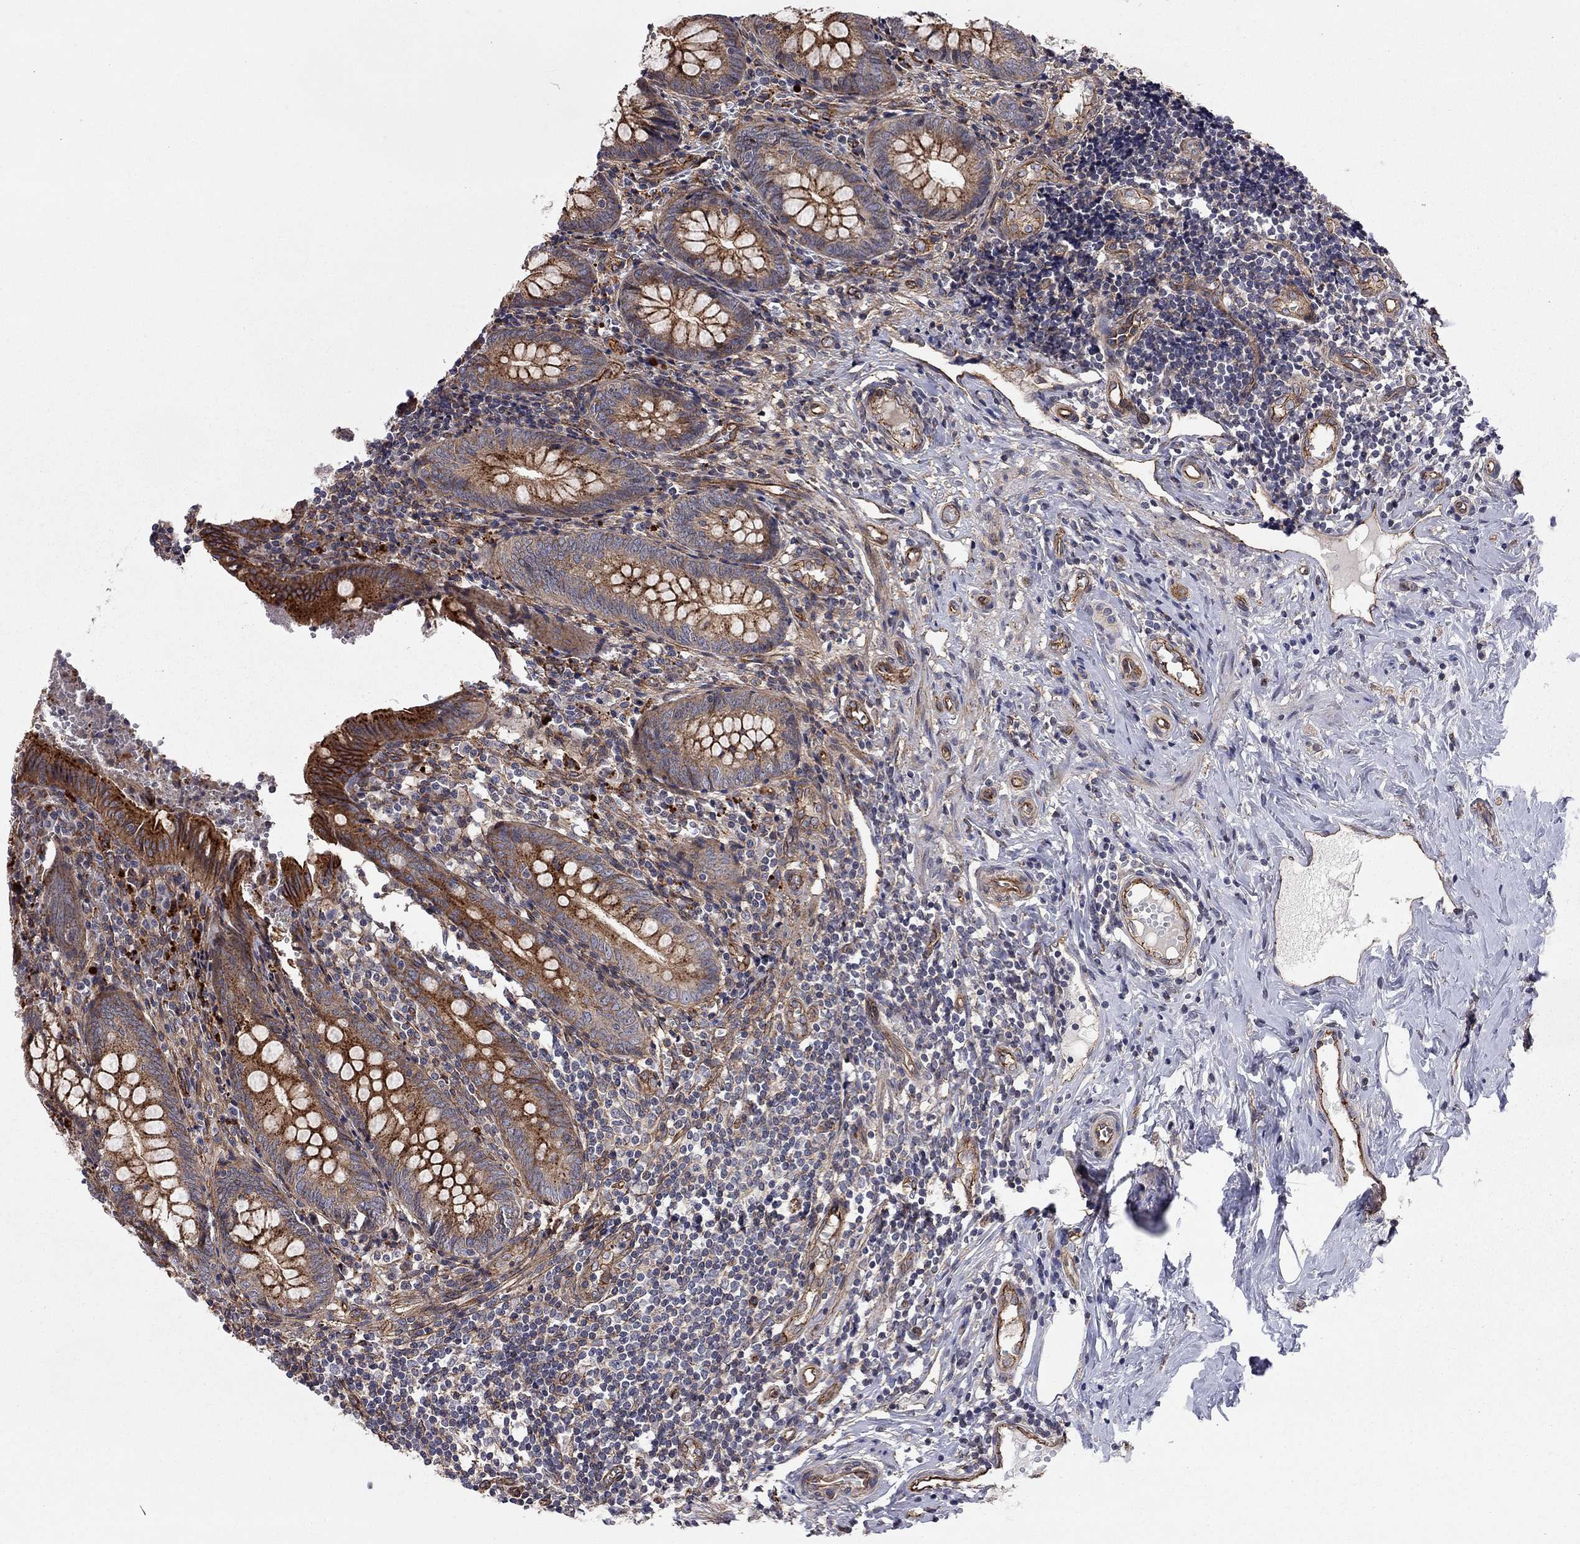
{"staining": {"intensity": "strong", "quantity": "25%-75%", "location": "cytoplasmic/membranous"}, "tissue": "appendix", "cell_type": "Glandular cells", "image_type": "normal", "snomed": [{"axis": "morphology", "description": "Normal tissue, NOS"}, {"axis": "topography", "description": "Appendix"}], "caption": "Strong cytoplasmic/membranous expression for a protein is identified in about 25%-75% of glandular cells of unremarkable appendix using IHC.", "gene": "RASEF", "patient": {"sex": "female", "age": 23}}